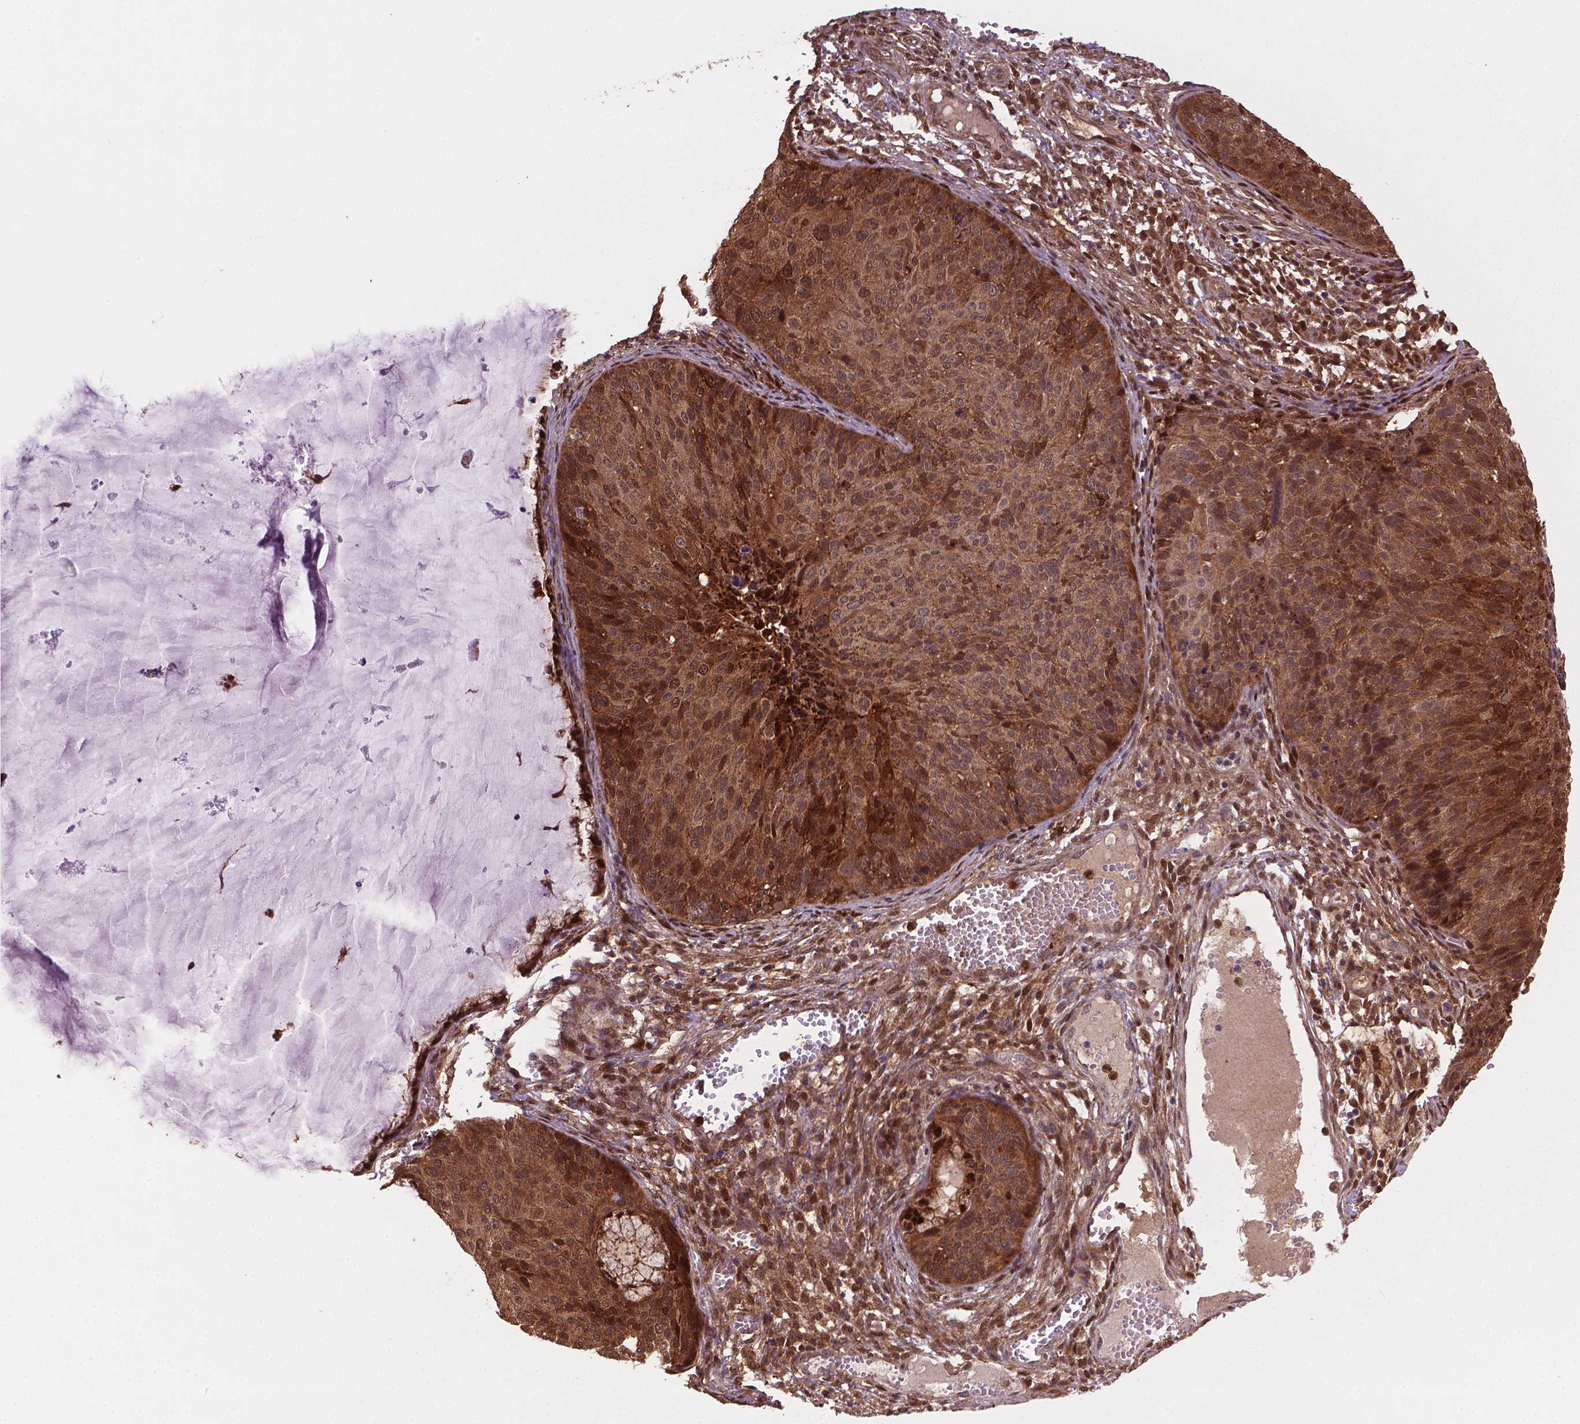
{"staining": {"intensity": "moderate", "quantity": ">75%", "location": "cytoplasmic/membranous,nuclear"}, "tissue": "cervical cancer", "cell_type": "Tumor cells", "image_type": "cancer", "snomed": [{"axis": "morphology", "description": "Squamous cell carcinoma, NOS"}, {"axis": "topography", "description": "Cervix"}], "caption": "Cervical cancer (squamous cell carcinoma) stained with DAB (3,3'-diaminobenzidine) immunohistochemistry (IHC) demonstrates medium levels of moderate cytoplasmic/membranous and nuclear expression in about >75% of tumor cells.", "gene": "PLIN3", "patient": {"sex": "female", "age": 36}}